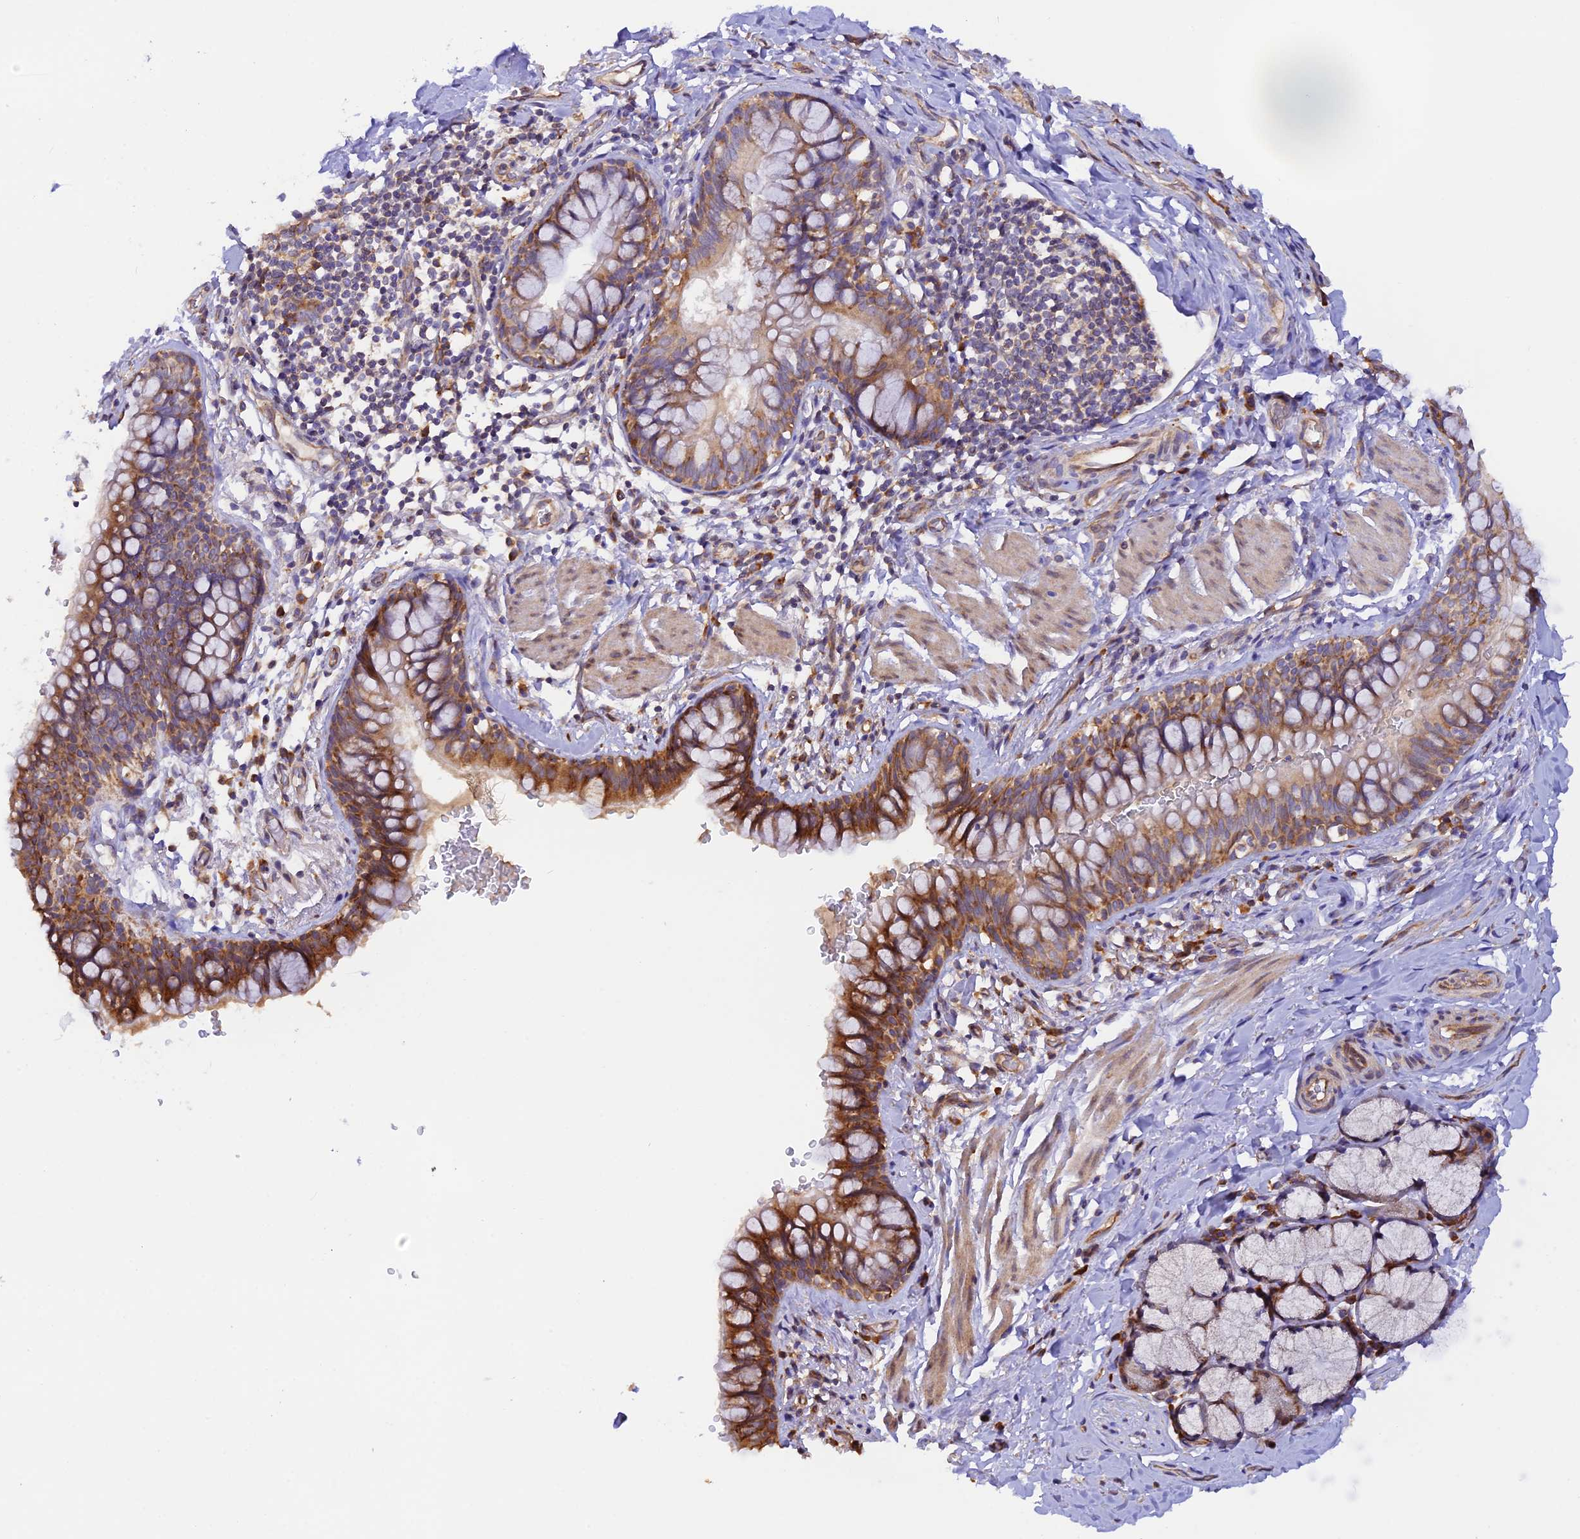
{"staining": {"intensity": "strong", "quantity": ">75%", "location": "cytoplasmic/membranous"}, "tissue": "bronchus", "cell_type": "Respiratory epithelial cells", "image_type": "normal", "snomed": [{"axis": "morphology", "description": "Normal tissue, NOS"}, {"axis": "topography", "description": "Cartilage tissue"}, {"axis": "topography", "description": "Bronchus"}], "caption": "About >75% of respiratory epithelial cells in benign human bronchus exhibit strong cytoplasmic/membranous protein expression as visualized by brown immunohistochemical staining.", "gene": "RPL5", "patient": {"sex": "female", "age": 36}}